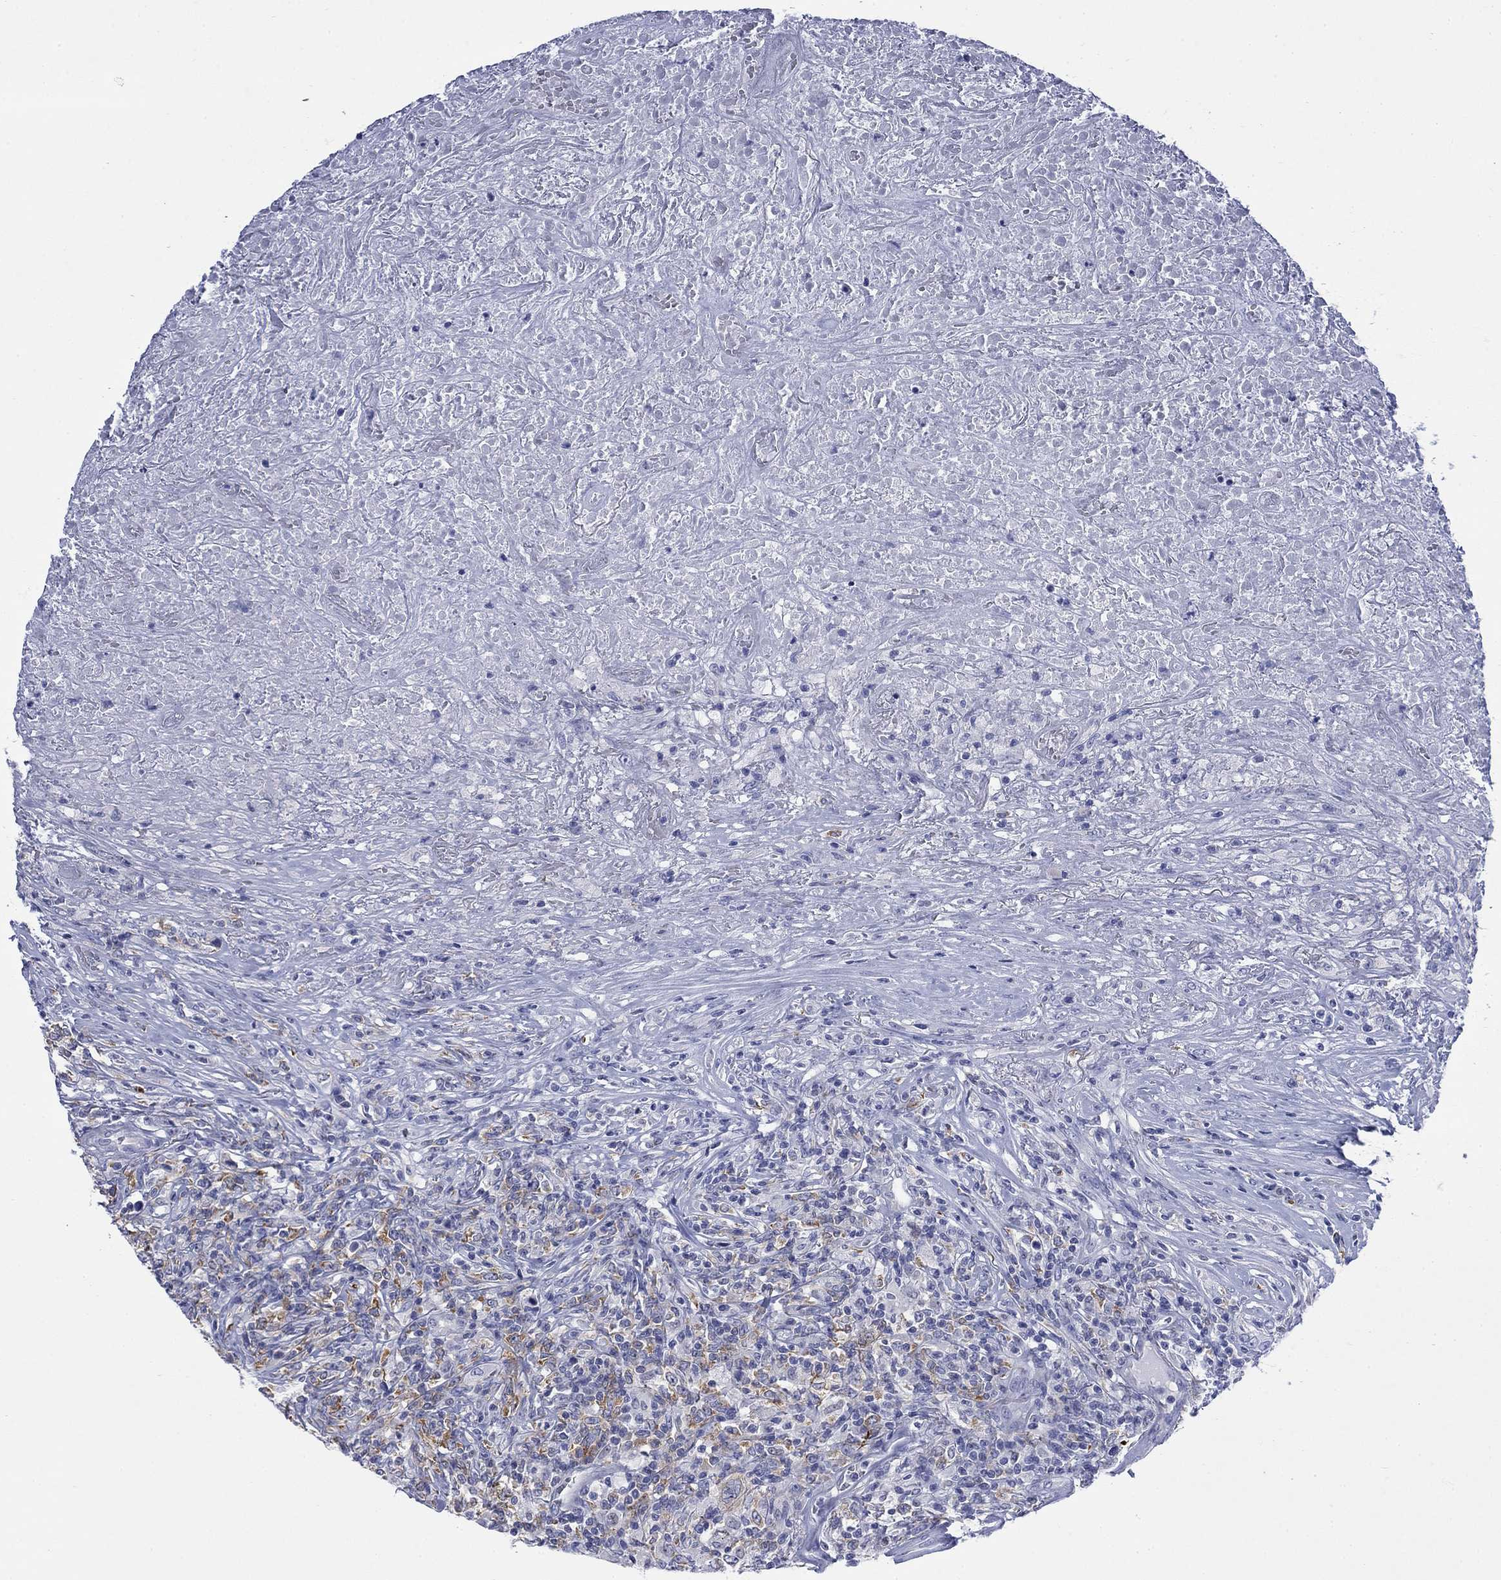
{"staining": {"intensity": "moderate", "quantity": "25%-75%", "location": "cytoplasmic/membranous"}, "tissue": "lymphoma", "cell_type": "Tumor cells", "image_type": "cancer", "snomed": [{"axis": "morphology", "description": "Malignant lymphoma, non-Hodgkin's type, High grade"}, {"axis": "topography", "description": "Lung"}], "caption": "The immunohistochemical stain labels moderate cytoplasmic/membranous expression in tumor cells of lymphoma tissue. The staining is performed using DAB (3,3'-diaminobenzidine) brown chromogen to label protein expression. The nuclei are counter-stained blue using hematoxylin.", "gene": "IGF2BP3", "patient": {"sex": "male", "age": 79}}